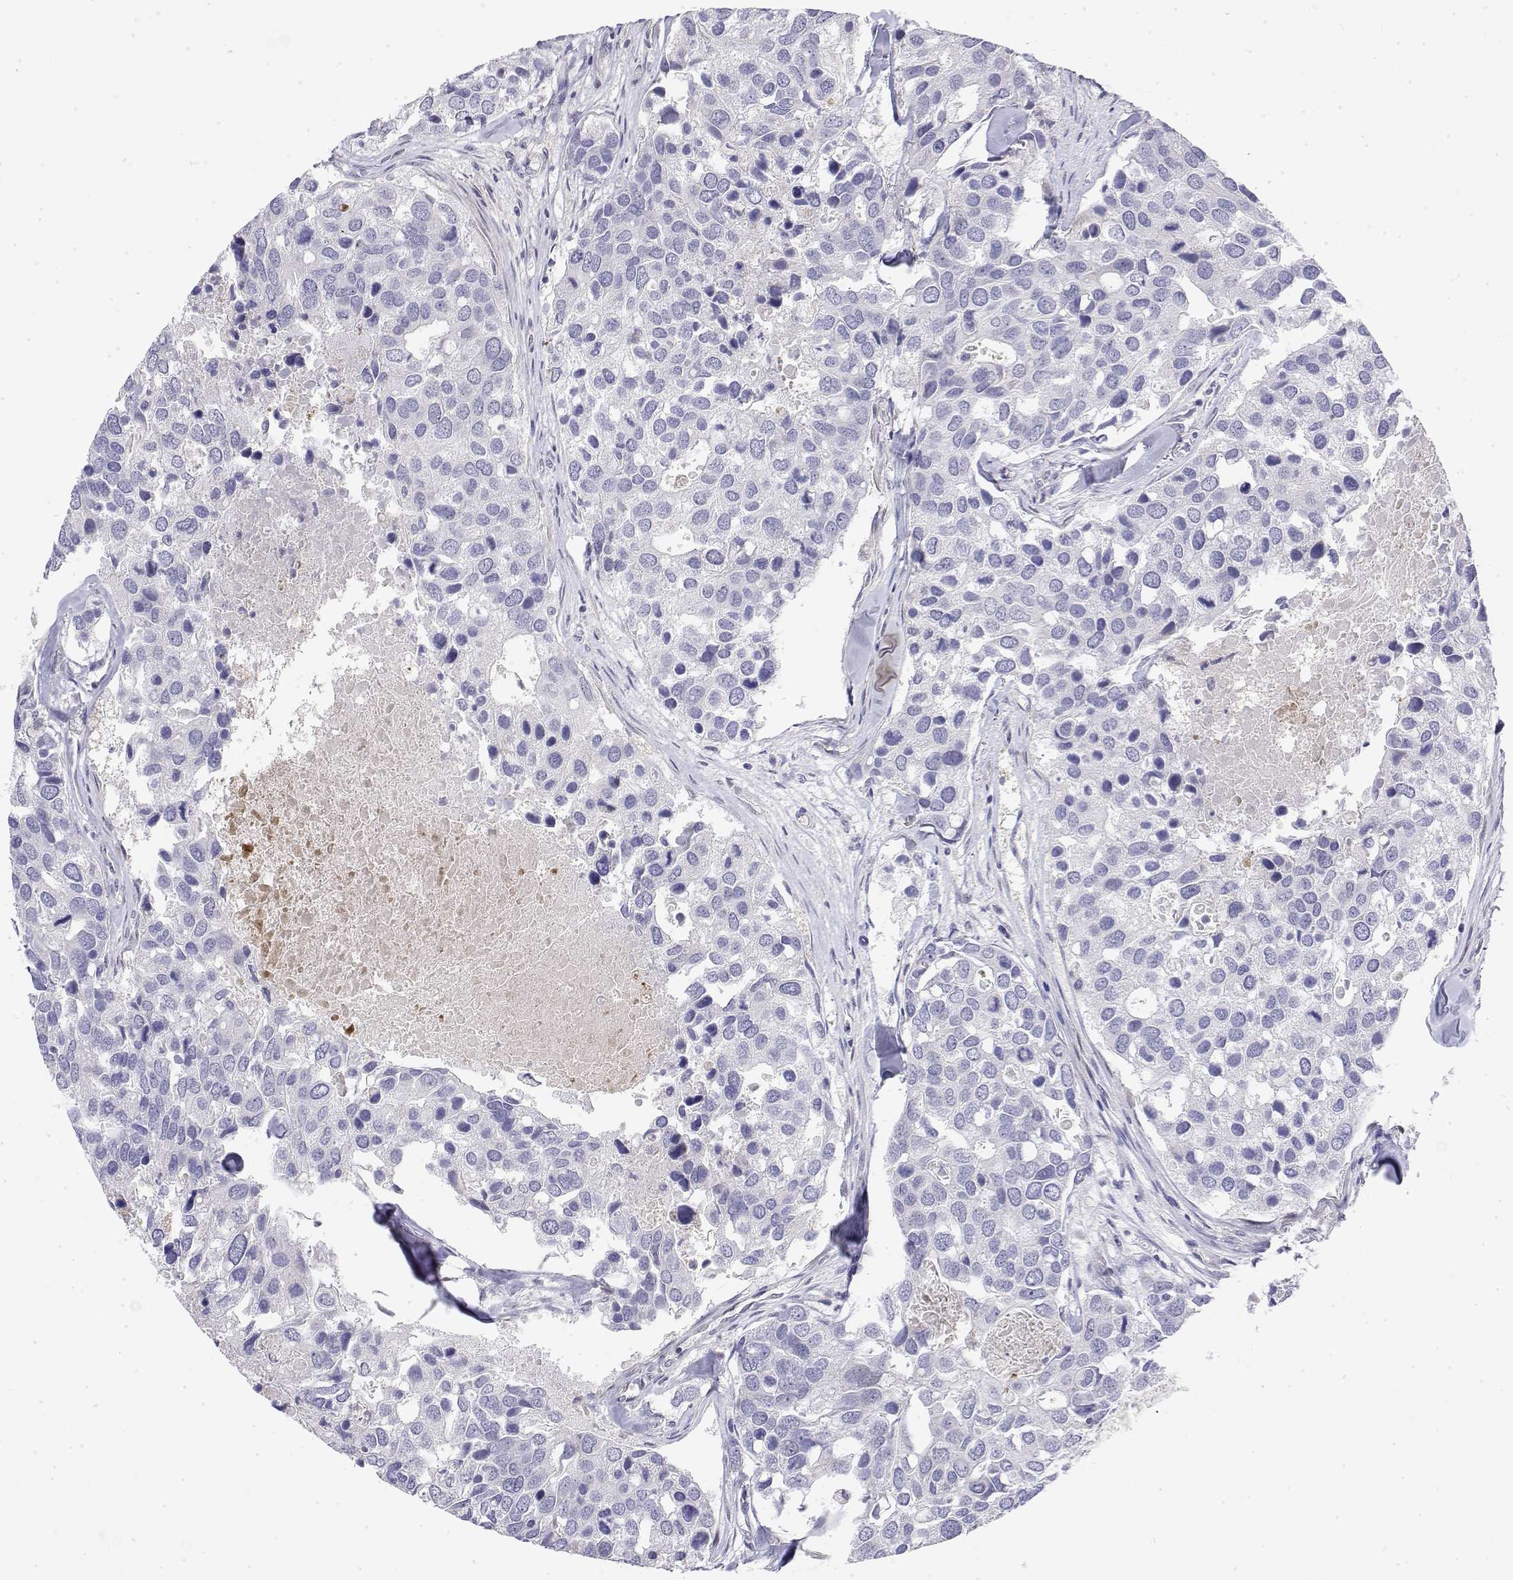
{"staining": {"intensity": "negative", "quantity": "none", "location": "none"}, "tissue": "breast cancer", "cell_type": "Tumor cells", "image_type": "cancer", "snomed": [{"axis": "morphology", "description": "Duct carcinoma"}, {"axis": "topography", "description": "Breast"}], "caption": "Intraductal carcinoma (breast) was stained to show a protein in brown. There is no significant expression in tumor cells.", "gene": "GGACT", "patient": {"sex": "female", "age": 83}}